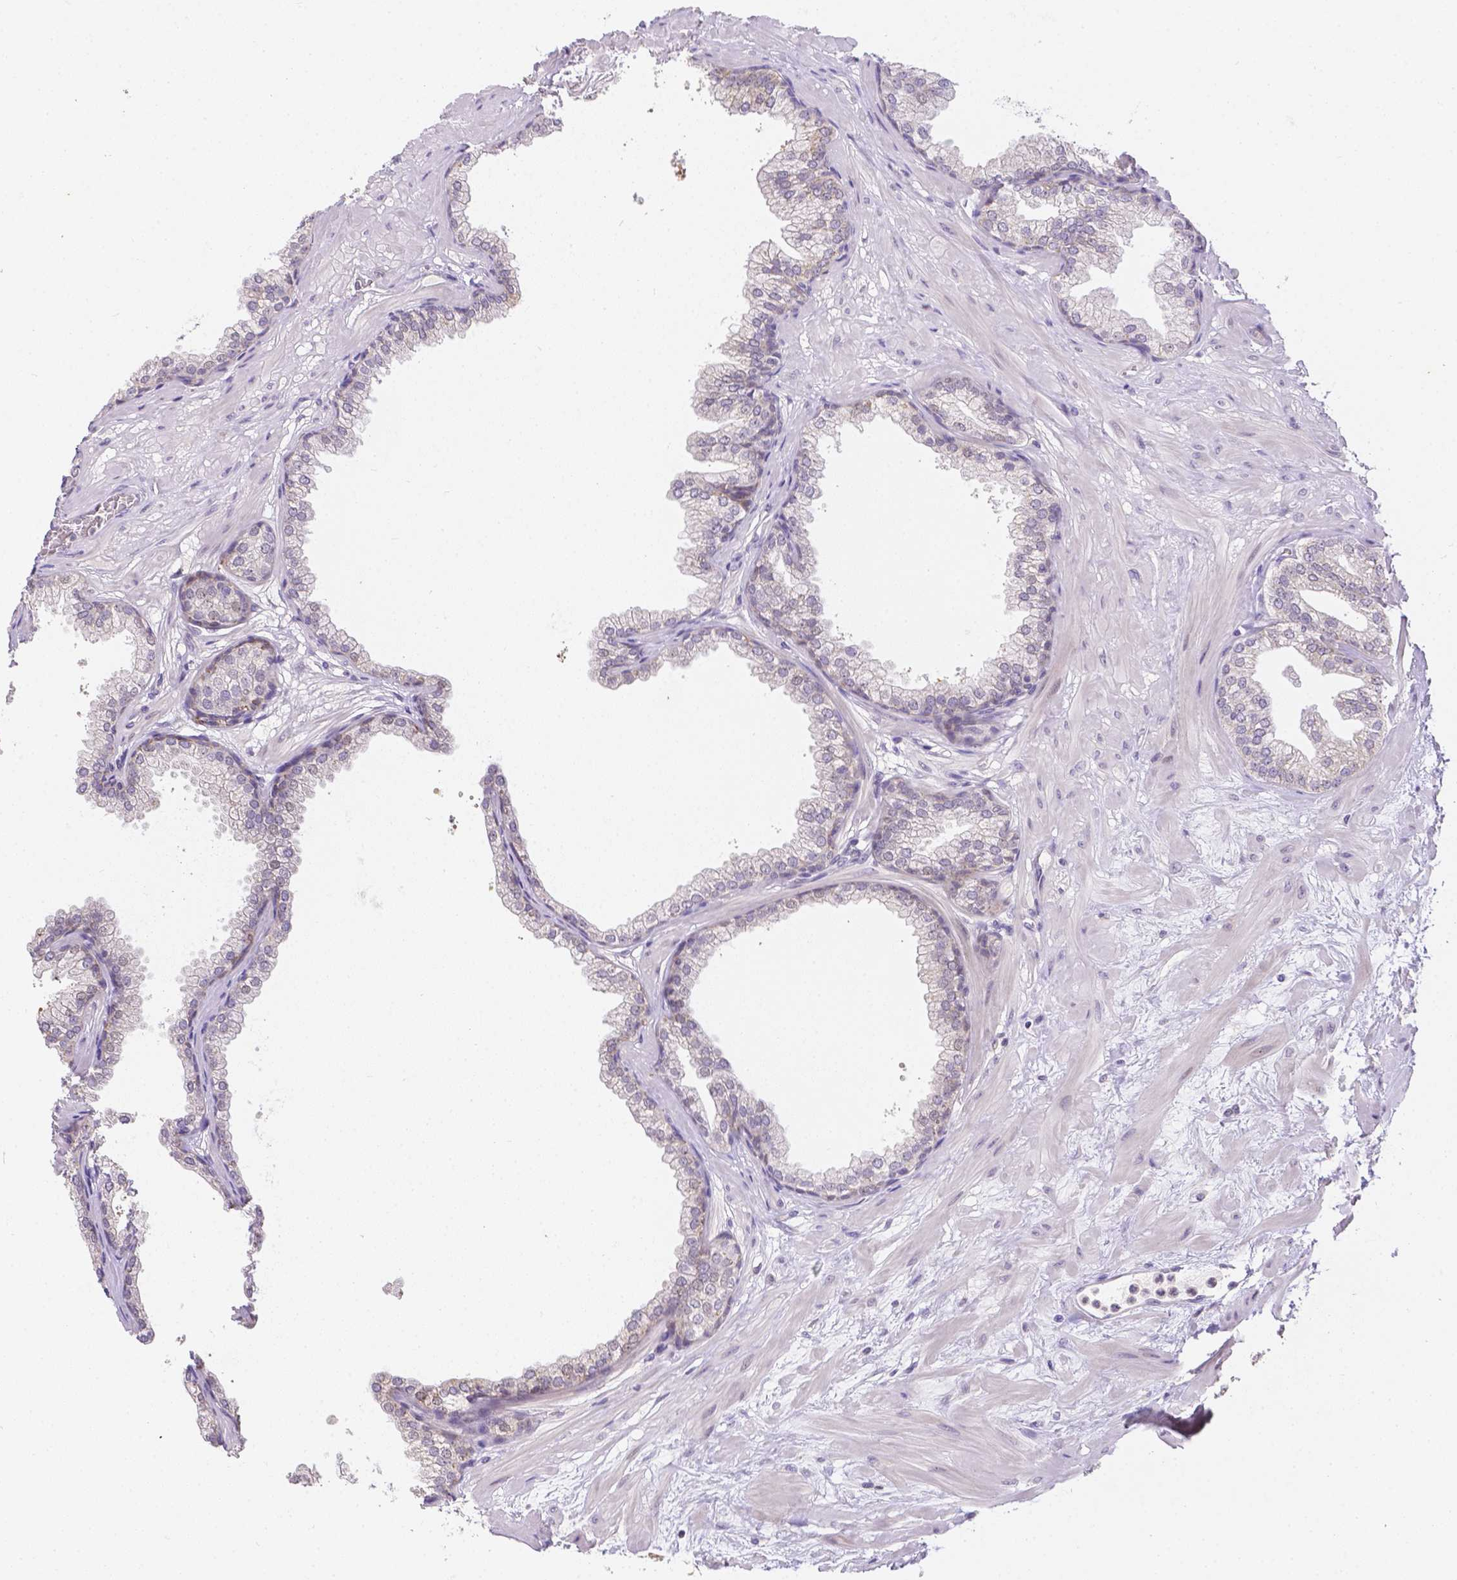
{"staining": {"intensity": "weak", "quantity": "<25%", "location": "cytoplasmic/membranous"}, "tissue": "prostate", "cell_type": "Glandular cells", "image_type": "normal", "snomed": [{"axis": "morphology", "description": "Normal tissue, NOS"}, {"axis": "topography", "description": "Prostate"}], "caption": "The image exhibits no staining of glandular cells in unremarkable prostate.", "gene": "ZNF280B", "patient": {"sex": "male", "age": 37}}